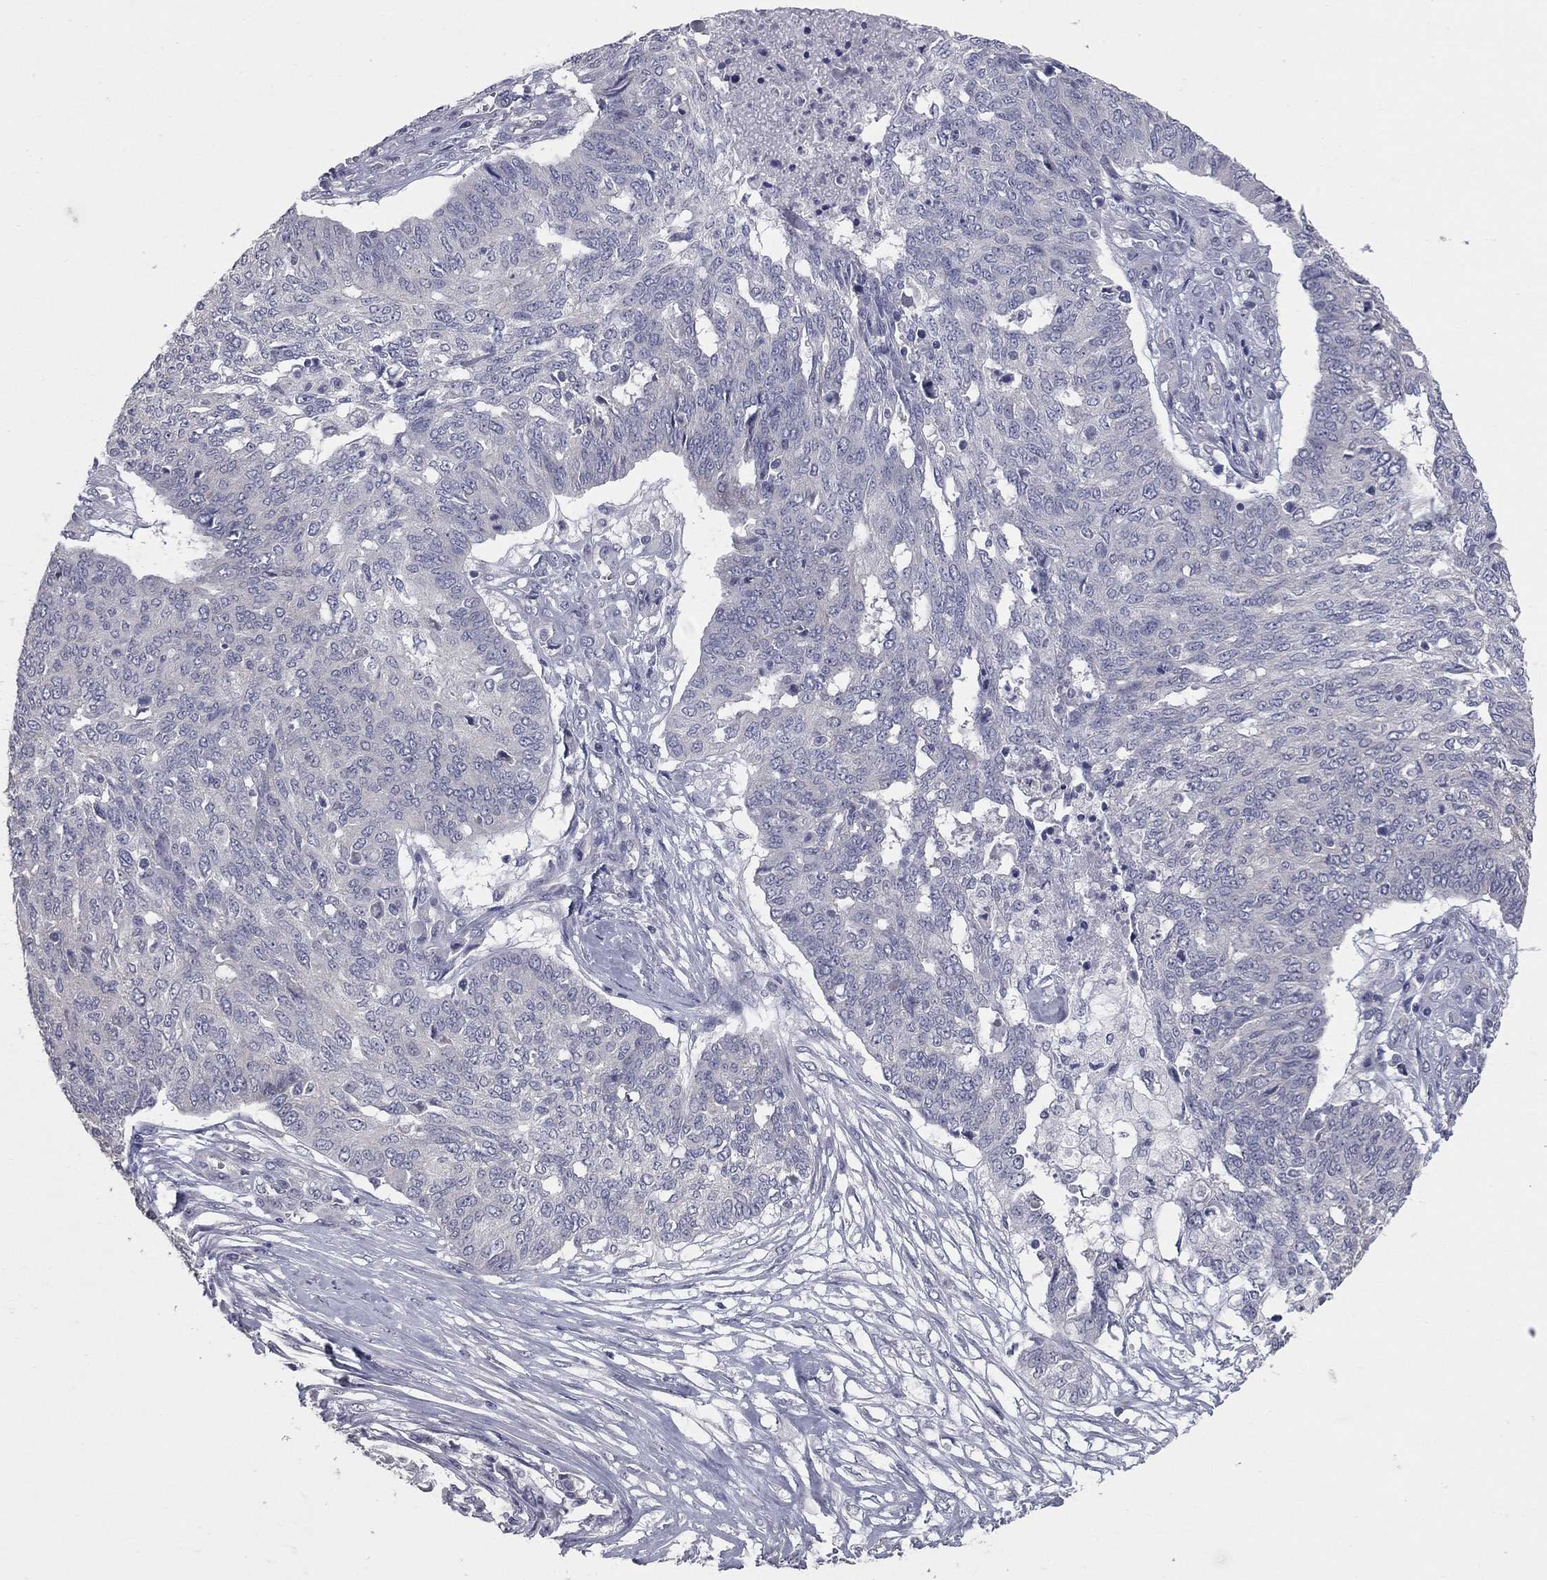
{"staining": {"intensity": "negative", "quantity": "none", "location": "none"}, "tissue": "ovarian cancer", "cell_type": "Tumor cells", "image_type": "cancer", "snomed": [{"axis": "morphology", "description": "Cystadenocarcinoma, serous, NOS"}, {"axis": "topography", "description": "Ovary"}], "caption": "Immunohistochemical staining of human ovarian cancer (serous cystadenocarcinoma) shows no significant positivity in tumor cells. The staining was performed using DAB (3,3'-diaminobenzidine) to visualize the protein expression in brown, while the nuclei were stained in blue with hematoxylin (Magnification: 20x).", "gene": "SHOC2", "patient": {"sex": "female", "age": 67}}